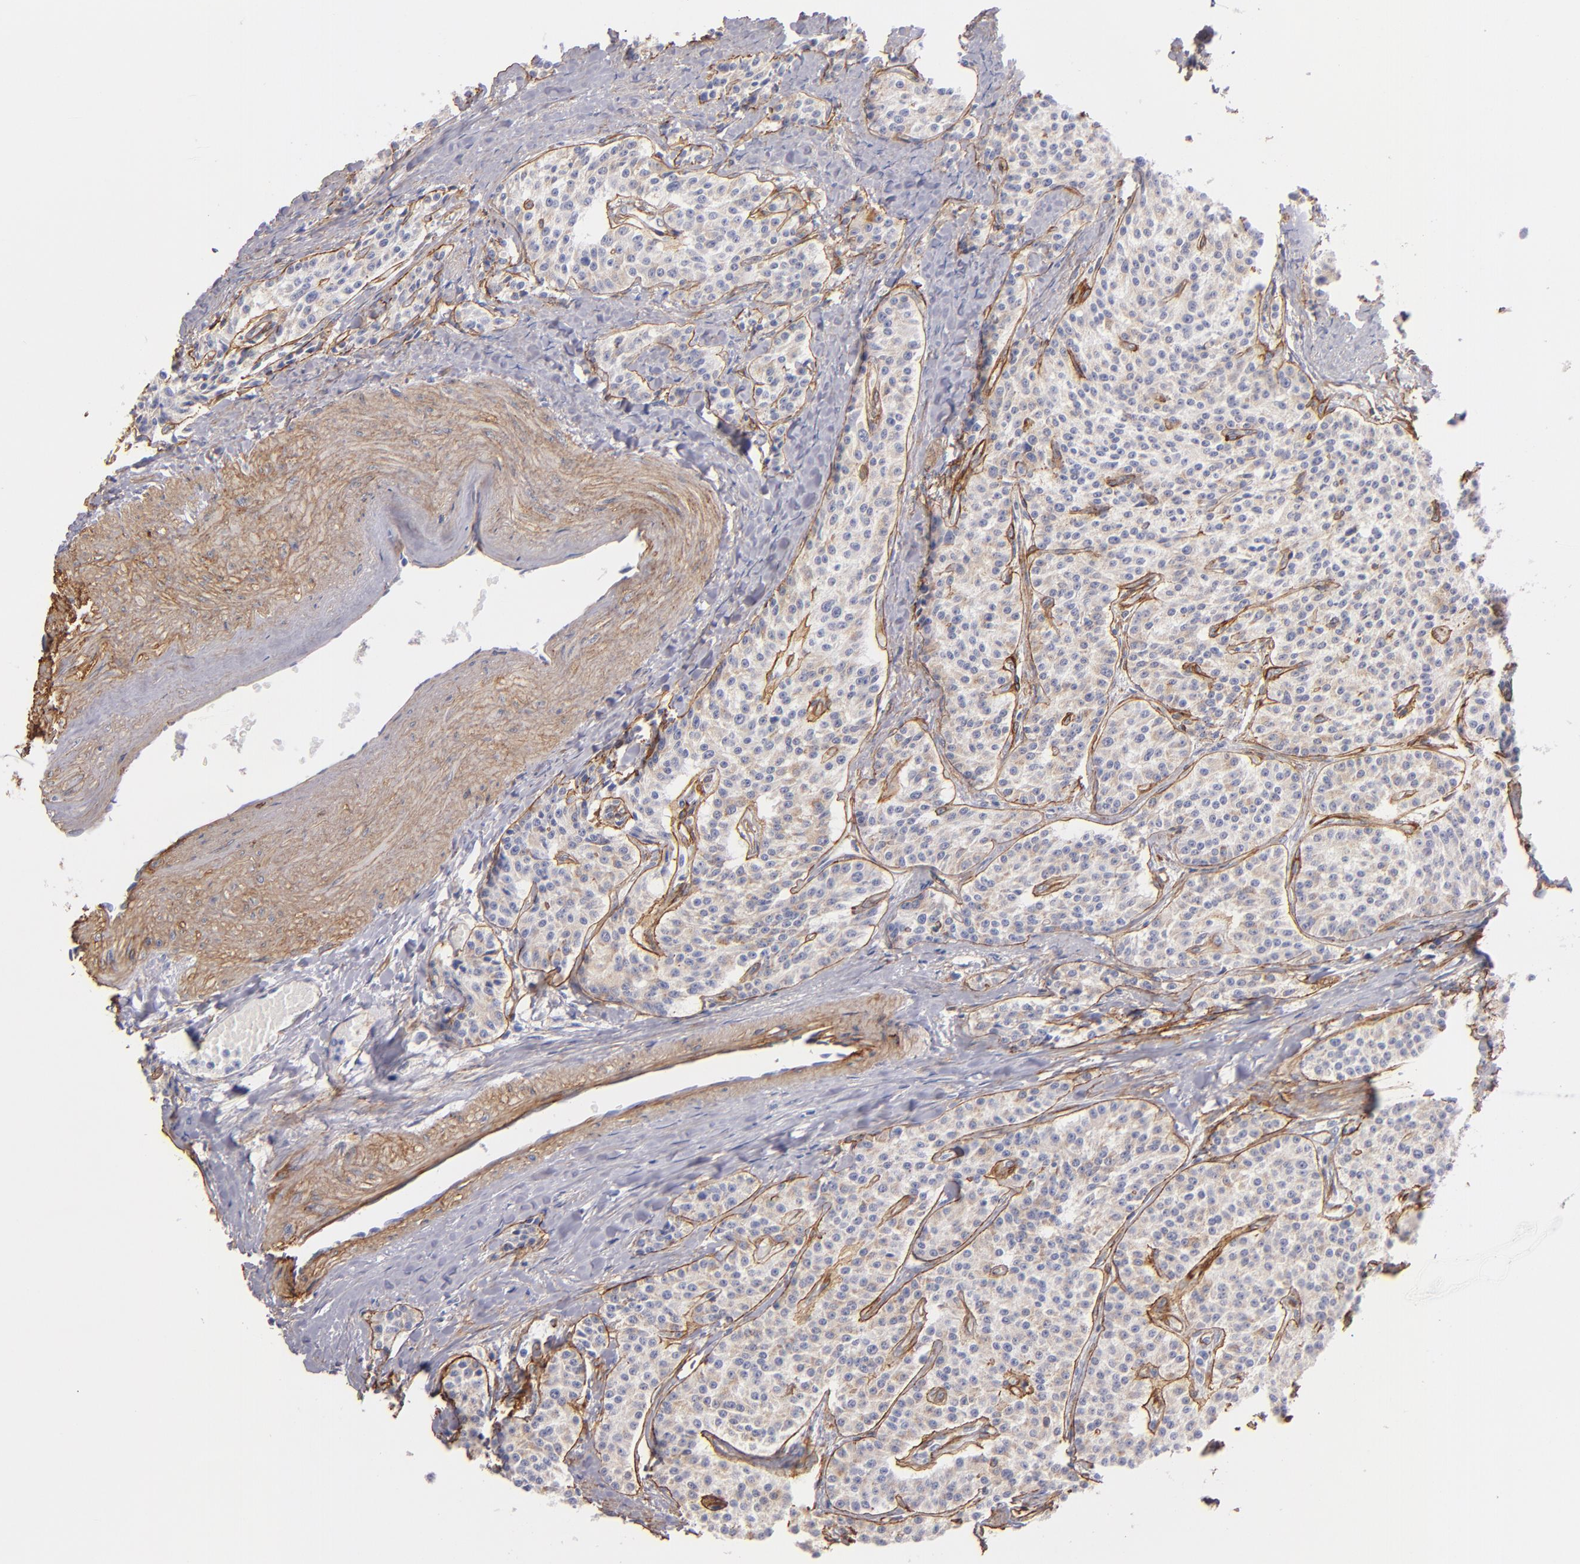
{"staining": {"intensity": "weak", "quantity": ">75%", "location": "cytoplasmic/membranous"}, "tissue": "carcinoid", "cell_type": "Tumor cells", "image_type": "cancer", "snomed": [{"axis": "morphology", "description": "Carcinoid, malignant, NOS"}, {"axis": "topography", "description": "Stomach"}], "caption": "Immunohistochemistry (DAB (3,3'-diaminobenzidine)) staining of carcinoid demonstrates weak cytoplasmic/membranous protein positivity in about >75% of tumor cells. The staining was performed using DAB, with brown indicating positive protein expression. Nuclei are stained blue with hematoxylin.", "gene": "LAMC1", "patient": {"sex": "female", "age": 76}}